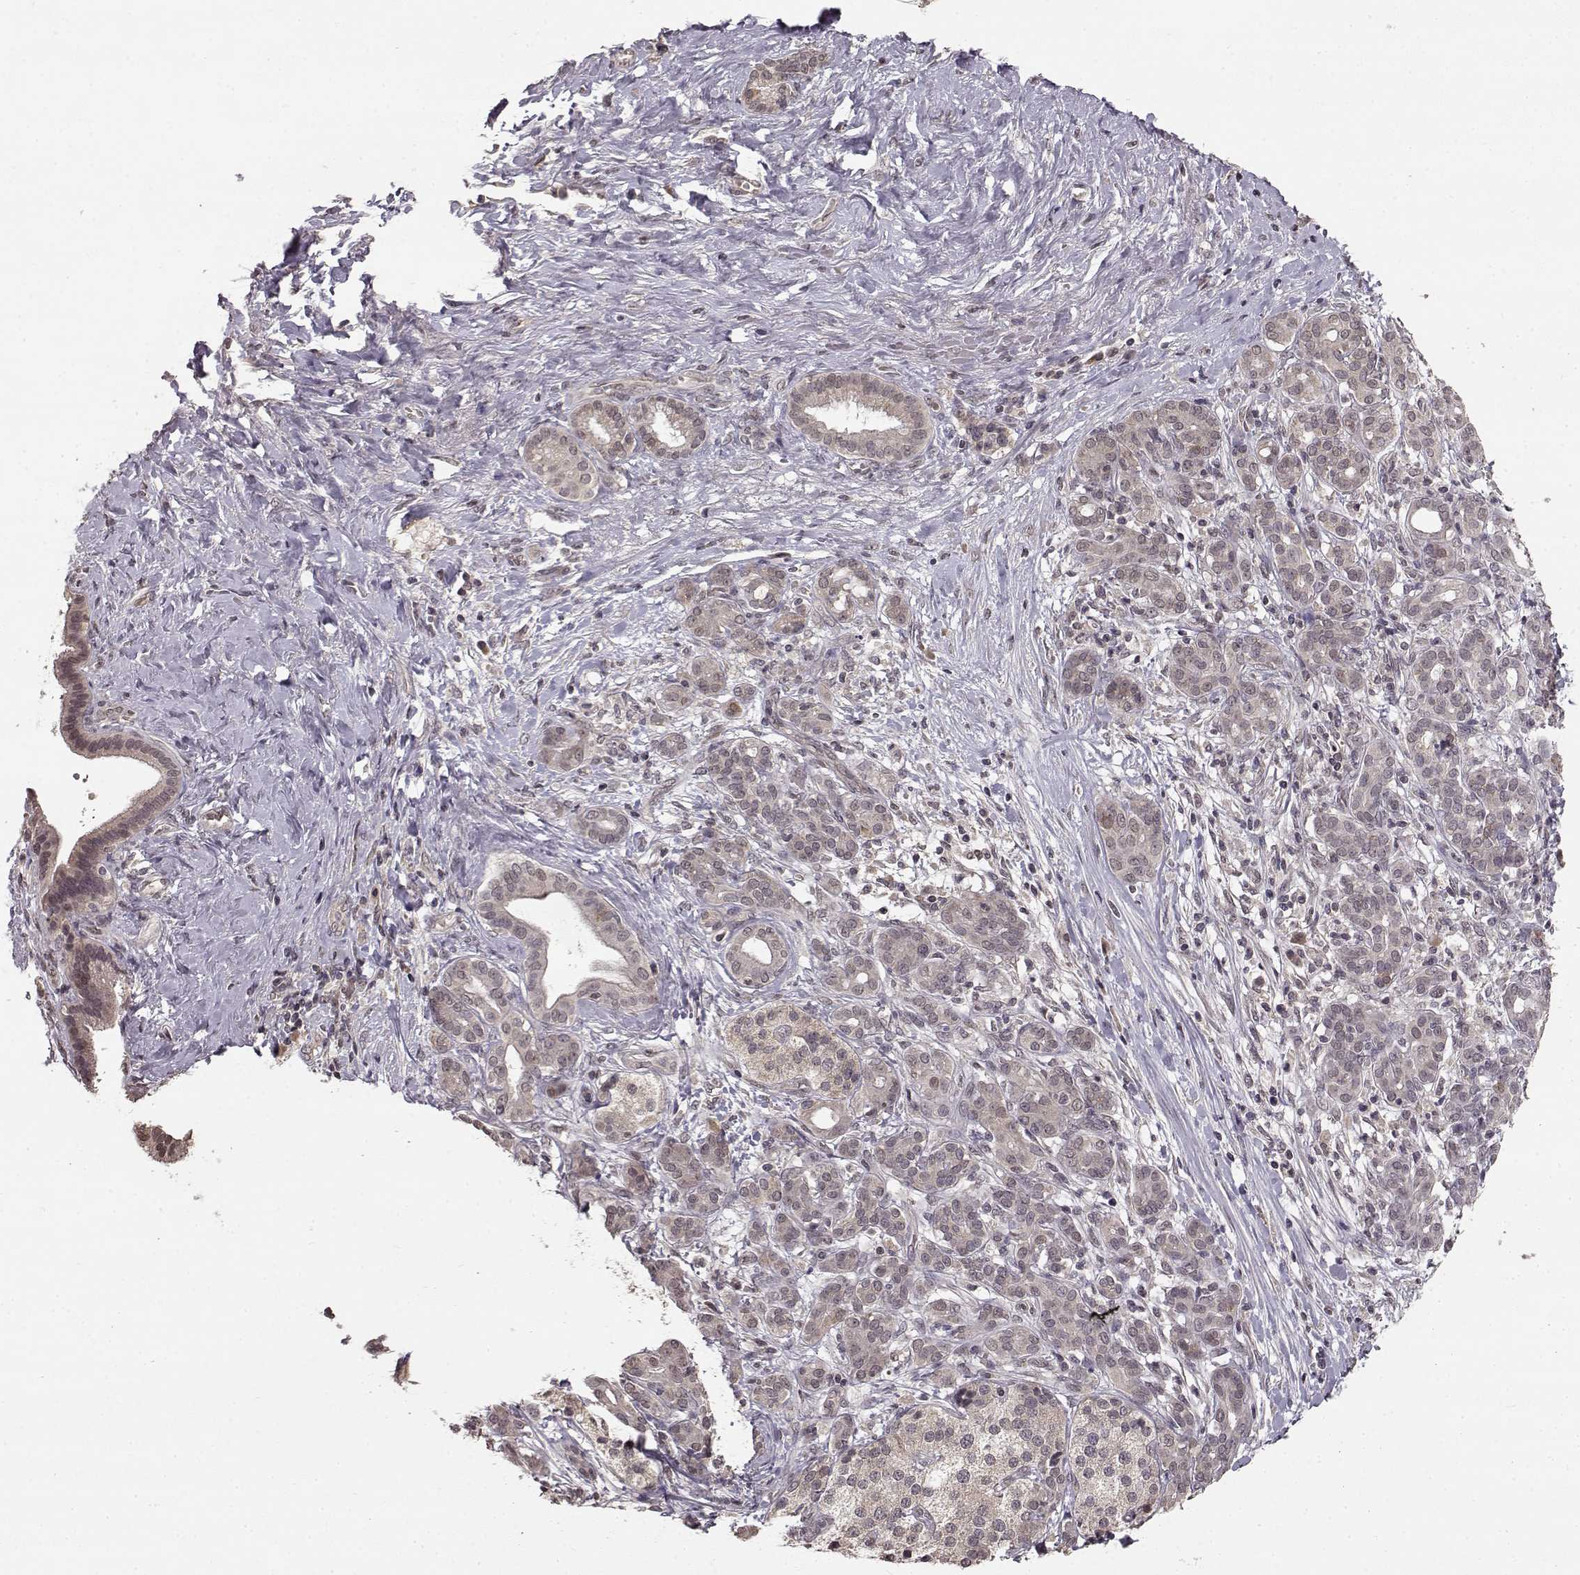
{"staining": {"intensity": "weak", "quantity": "<25%", "location": "cytoplasmic/membranous"}, "tissue": "pancreatic cancer", "cell_type": "Tumor cells", "image_type": "cancer", "snomed": [{"axis": "morphology", "description": "Adenocarcinoma, NOS"}, {"axis": "topography", "description": "Pancreas"}], "caption": "A micrograph of pancreatic cancer (adenocarcinoma) stained for a protein displays no brown staining in tumor cells.", "gene": "NTRK2", "patient": {"sex": "male", "age": 44}}